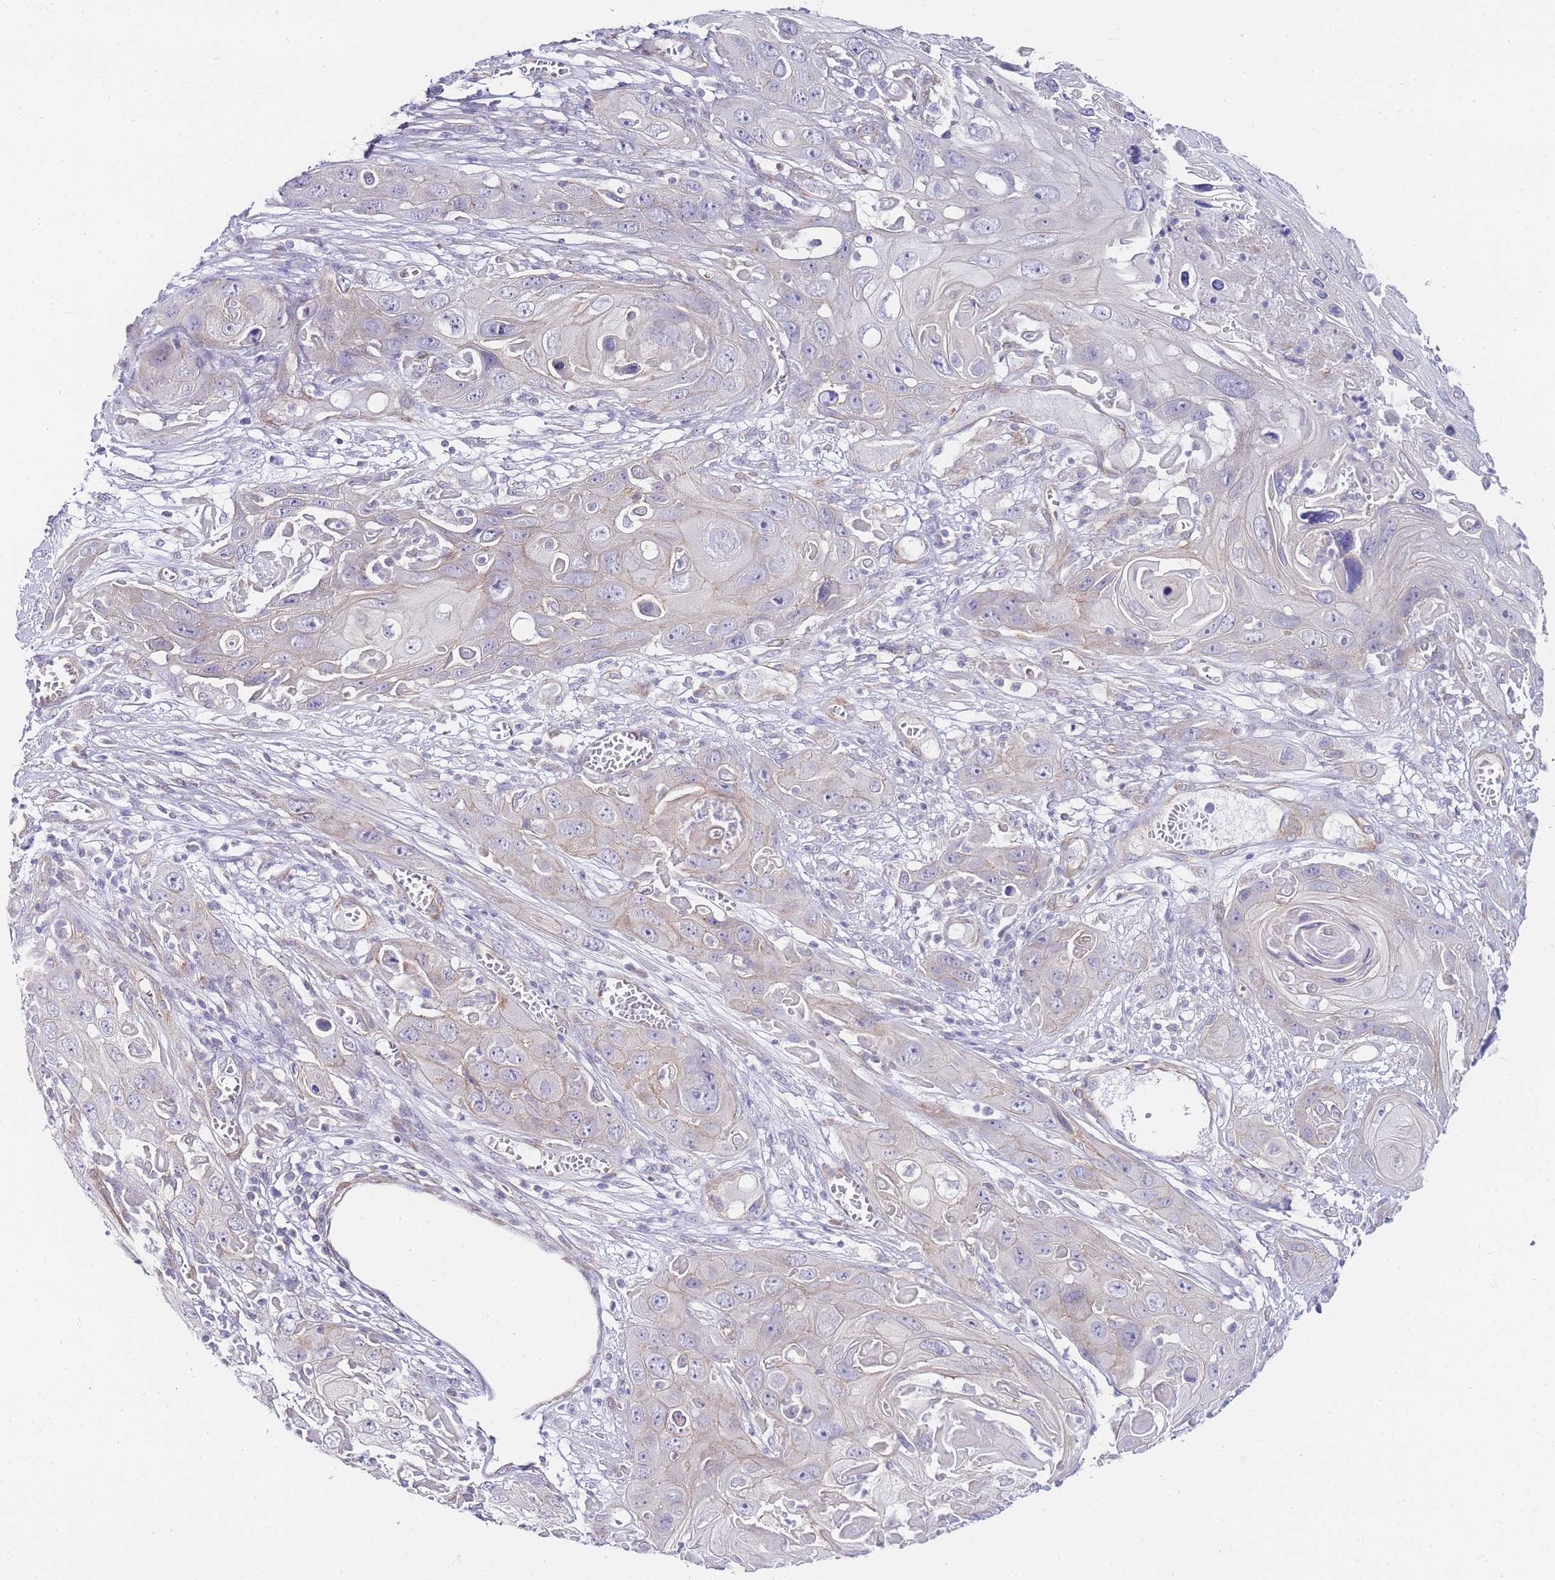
{"staining": {"intensity": "negative", "quantity": "none", "location": "none"}, "tissue": "skin cancer", "cell_type": "Tumor cells", "image_type": "cancer", "snomed": [{"axis": "morphology", "description": "Squamous cell carcinoma, NOS"}, {"axis": "topography", "description": "Skin"}], "caption": "Protein analysis of skin squamous cell carcinoma exhibits no significant staining in tumor cells.", "gene": "PDCD7", "patient": {"sex": "male", "age": 55}}